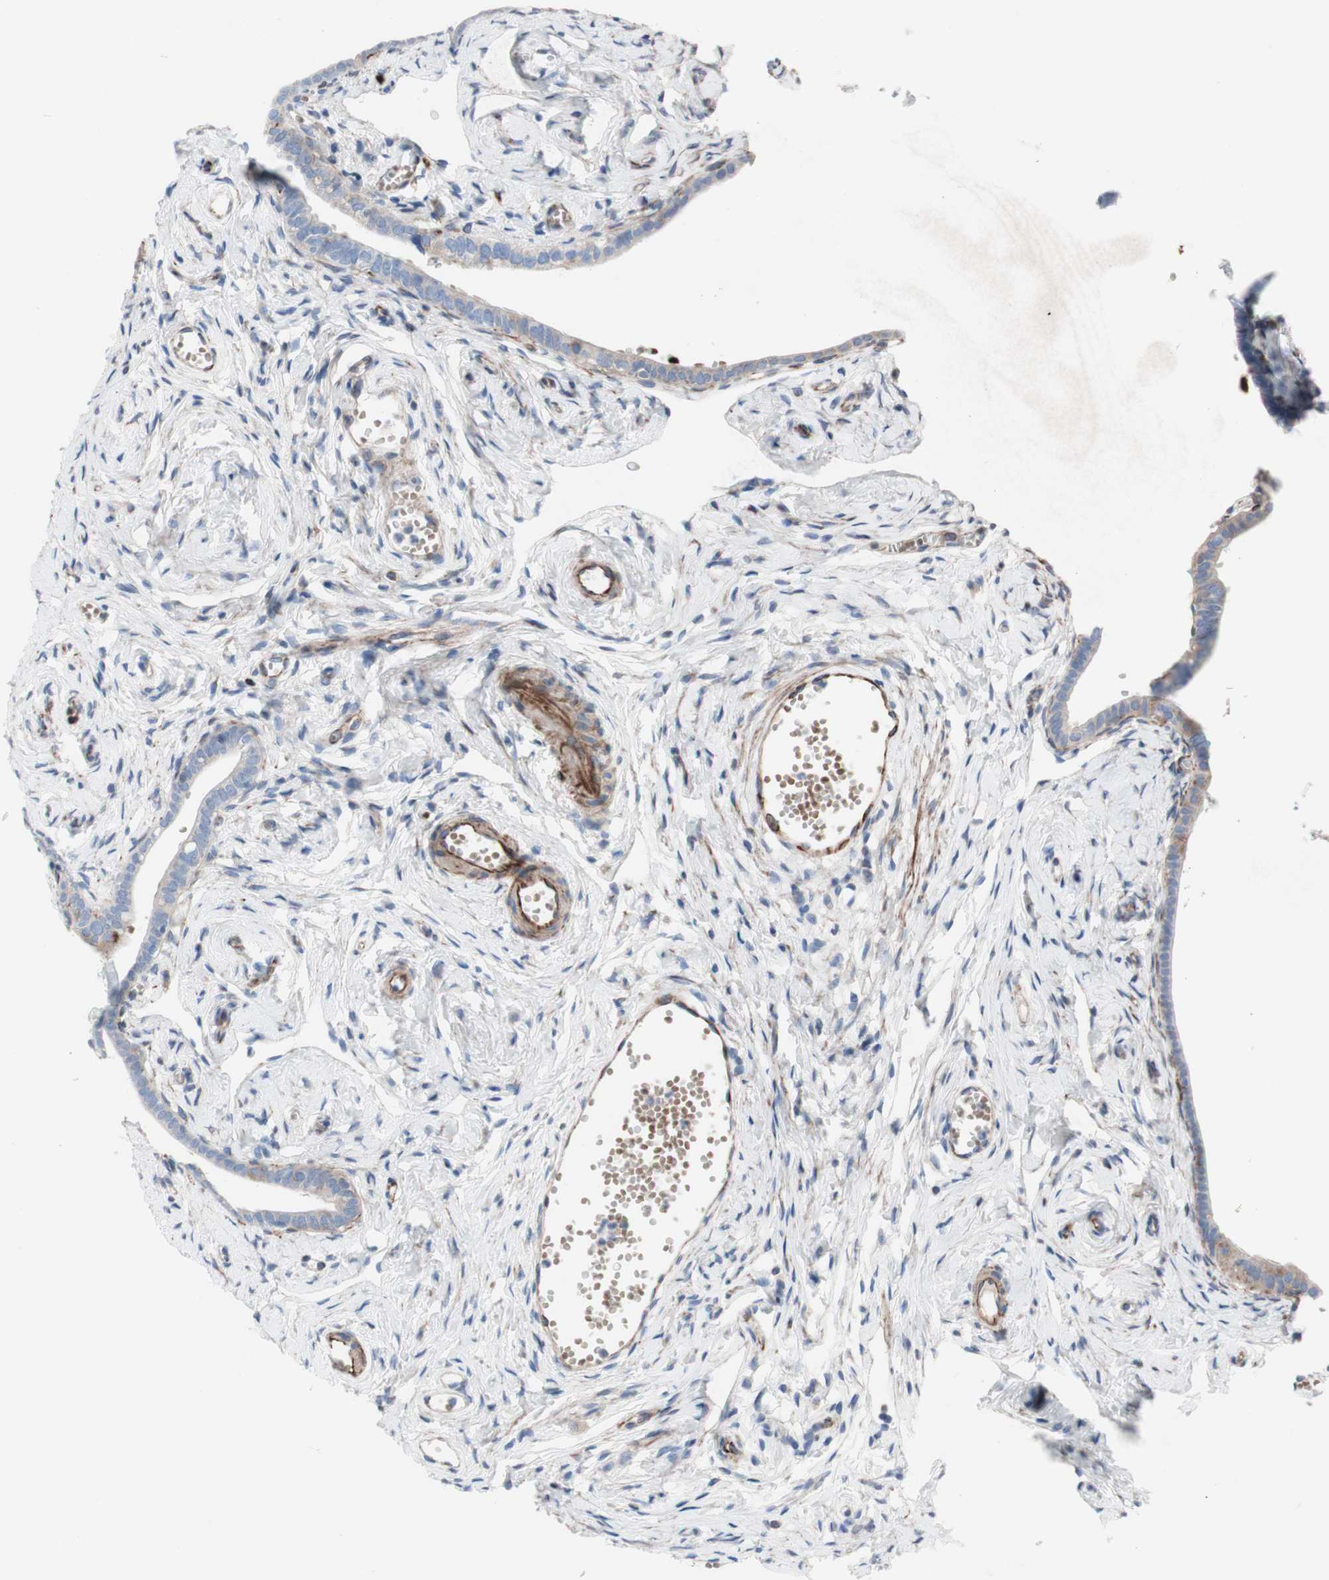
{"staining": {"intensity": "weak", "quantity": "<25%", "location": "cytoplasmic/membranous"}, "tissue": "fallopian tube", "cell_type": "Glandular cells", "image_type": "normal", "snomed": [{"axis": "morphology", "description": "Normal tissue, NOS"}, {"axis": "topography", "description": "Fallopian tube"}], "caption": "Fallopian tube stained for a protein using immunohistochemistry (IHC) demonstrates no expression glandular cells.", "gene": "AGPAT5", "patient": {"sex": "female", "age": 71}}